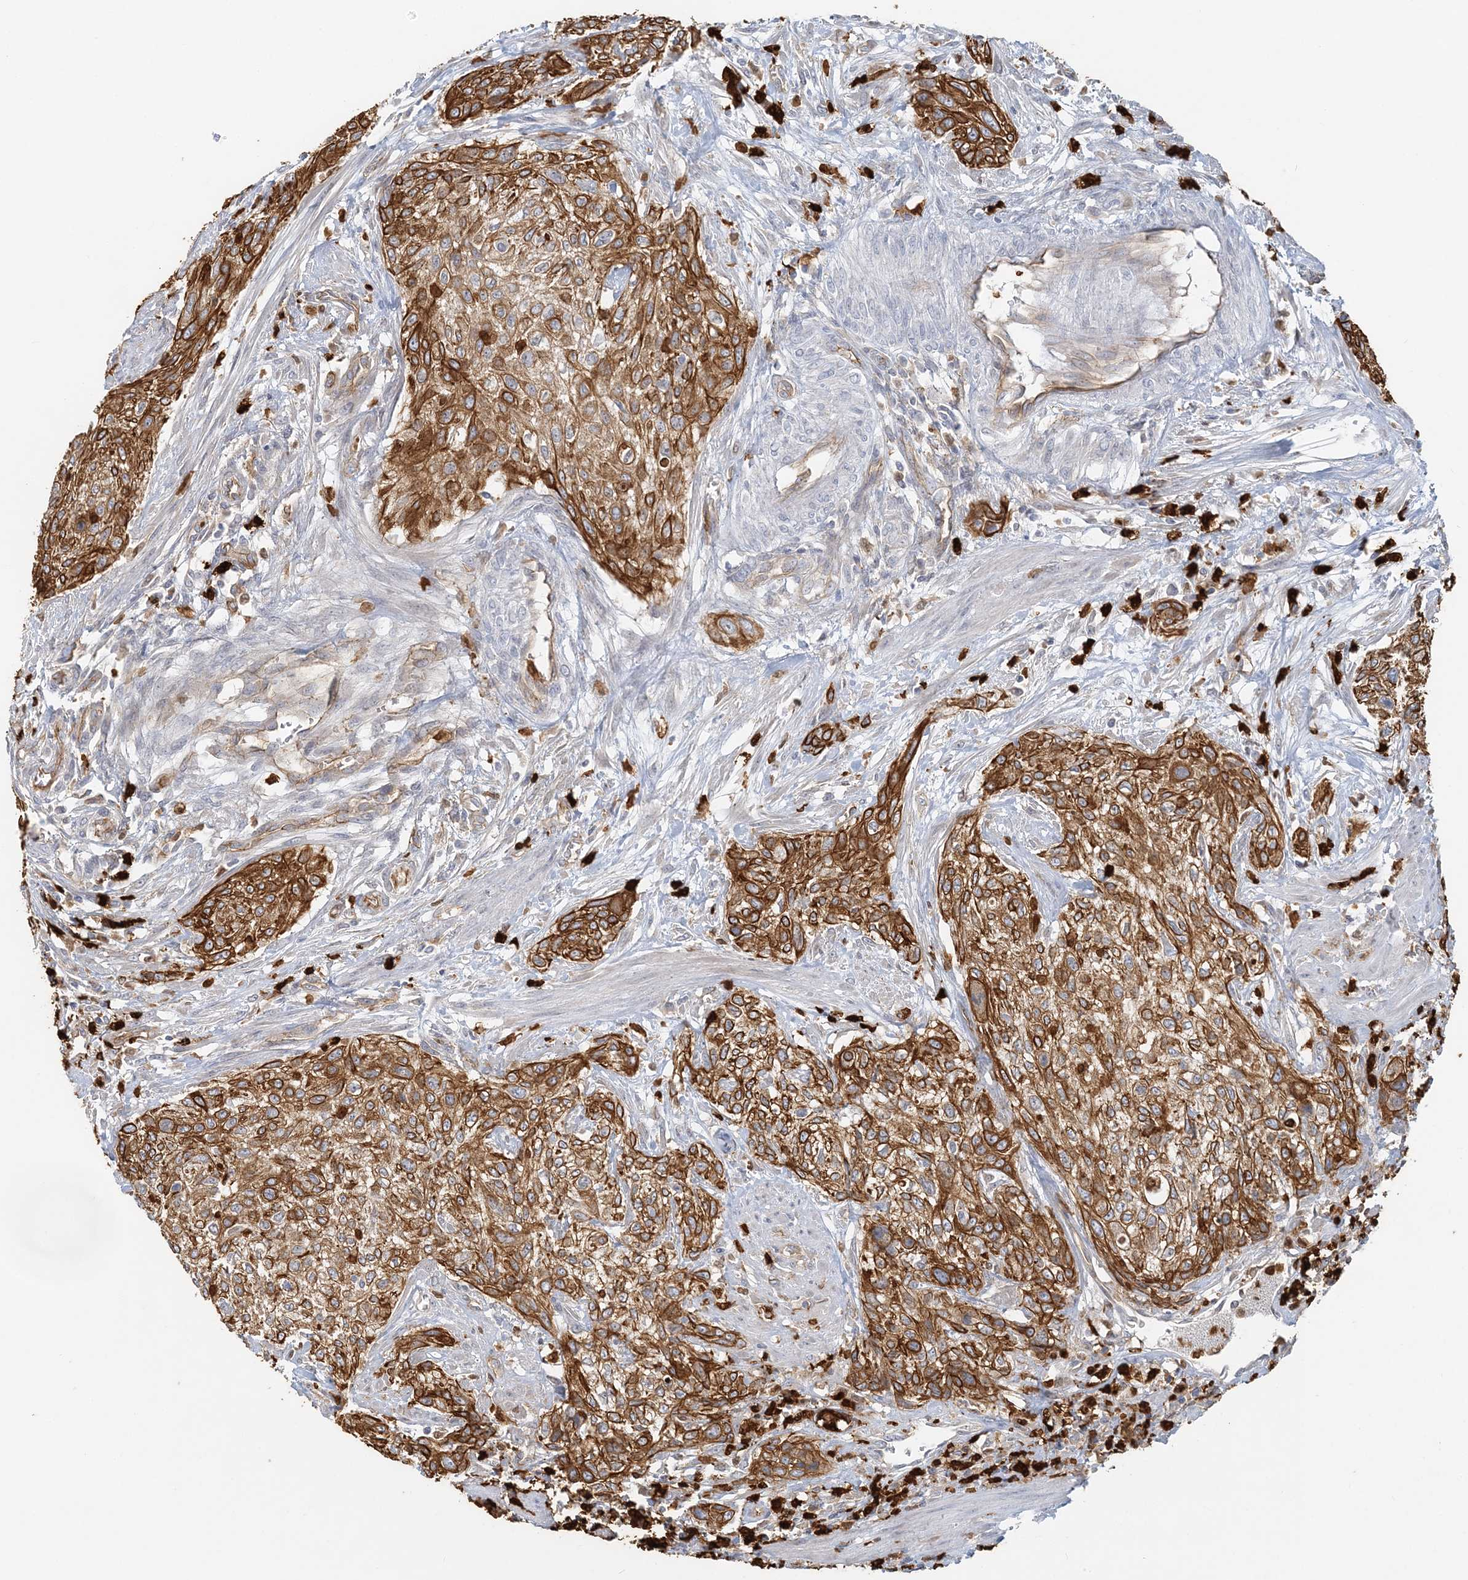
{"staining": {"intensity": "strong", "quantity": ">75%", "location": "cytoplasmic/membranous"}, "tissue": "urothelial cancer", "cell_type": "Tumor cells", "image_type": "cancer", "snomed": [{"axis": "morphology", "description": "Urothelial carcinoma, High grade"}, {"axis": "topography", "description": "Urinary bladder"}], "caption": "IHC of high-grade urothelial carcinoma displays high levels of strong cytoplasmic/membranous expression in about >75% of tumor cells.", "gene": "DNAH1", "patient": {"sex": "male", "age": 35}}